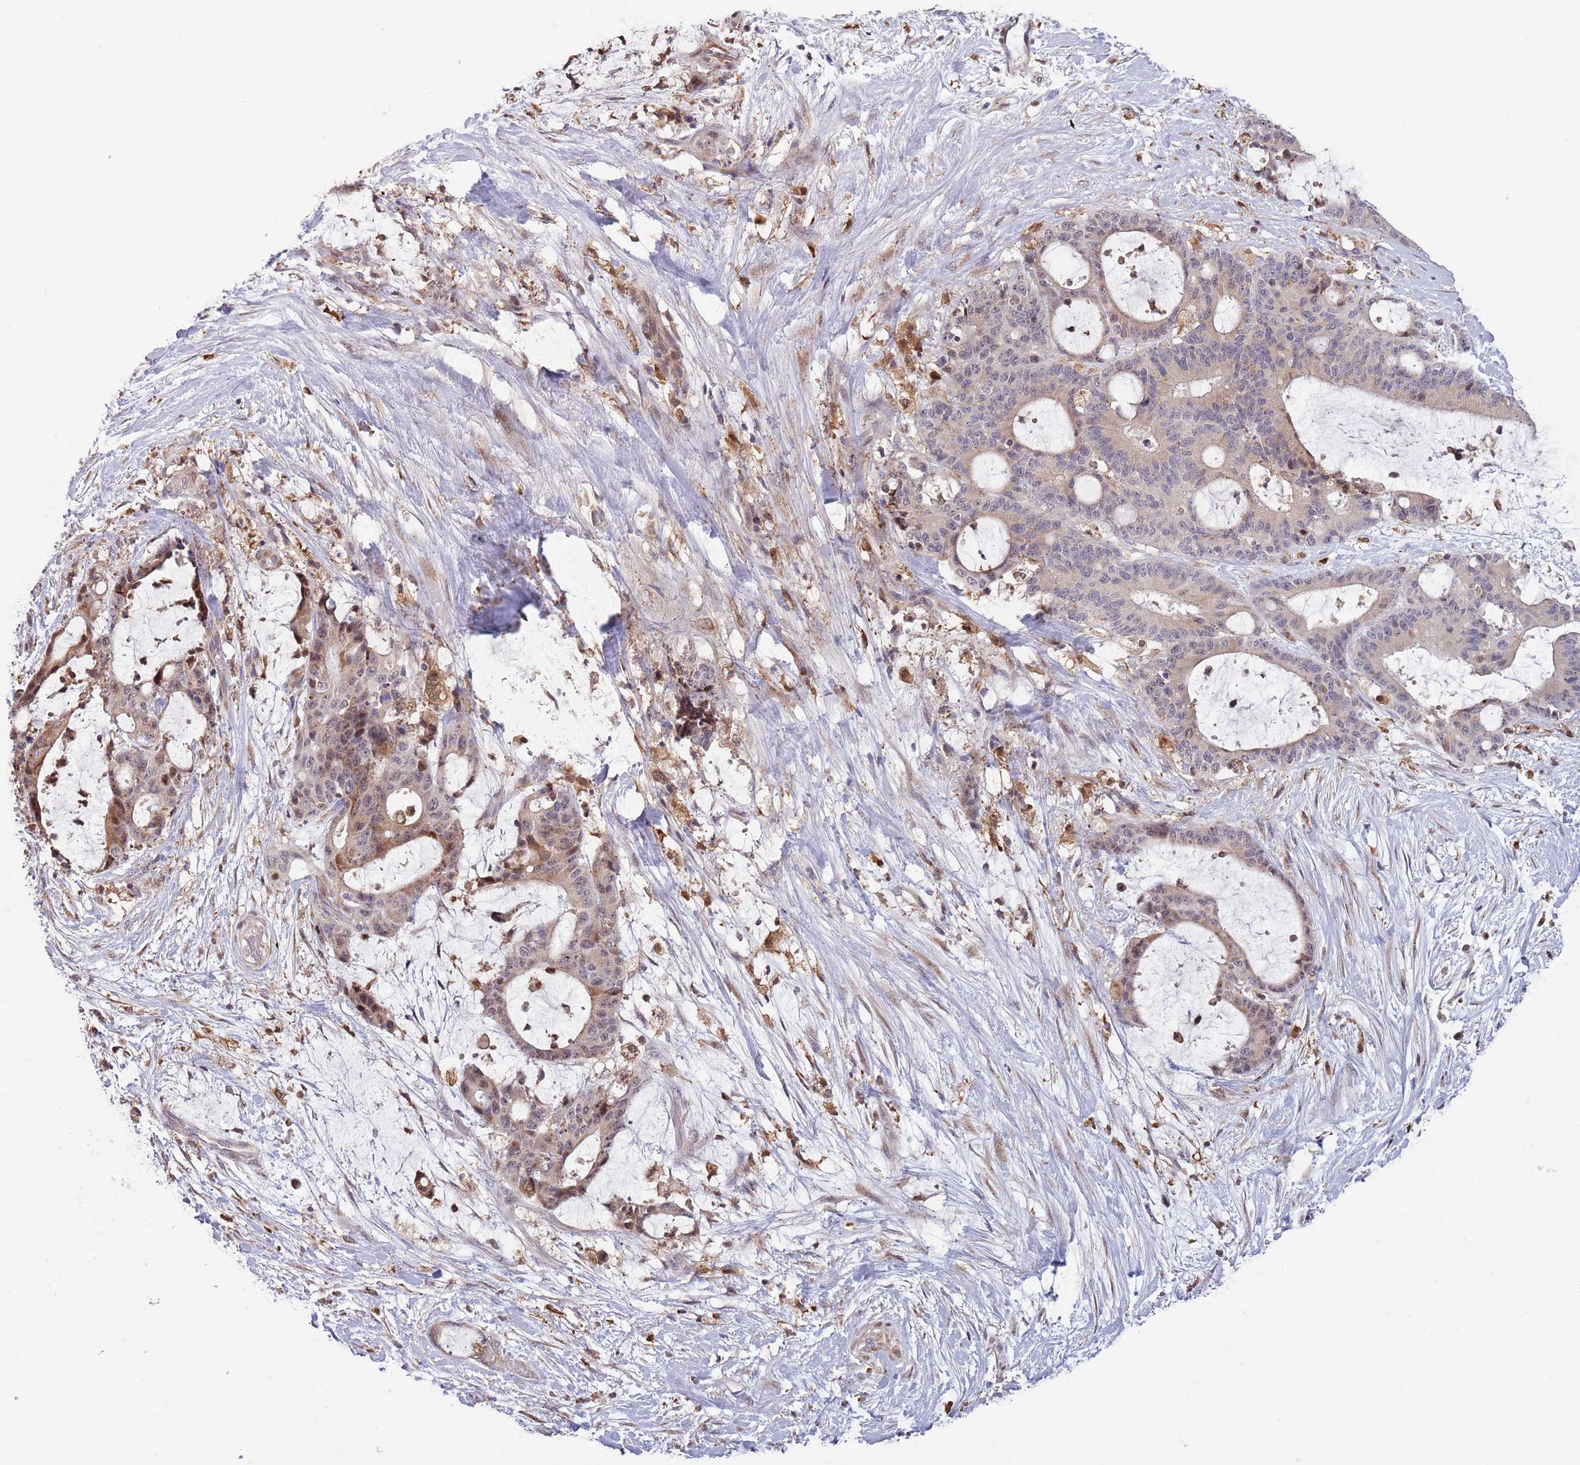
{"staining": {"intensity": "weak", "quantity": "<25%", "location": "cytoplasmic/membranous,nuclear"}, "tissue": "liver cancer", "cell_type": "Tumor cells", "image_type": "cancer", "snomed": [{"axis": "morphology", "description": "Normal tissue, NOS"}, {"axis": "morphology", "description": "Cholangiocarcinoma"}, {"axis": "topography", "description": "Liver"}, {"axis": "topography", "description": "Peripheral nerve tissue"}], "caption": "DAB immunohistochemical staining of liver cancer shows no significant expression in tumor cells.", "gene": "CCNJL", "patient": {"sex": "female", "age": 73}}